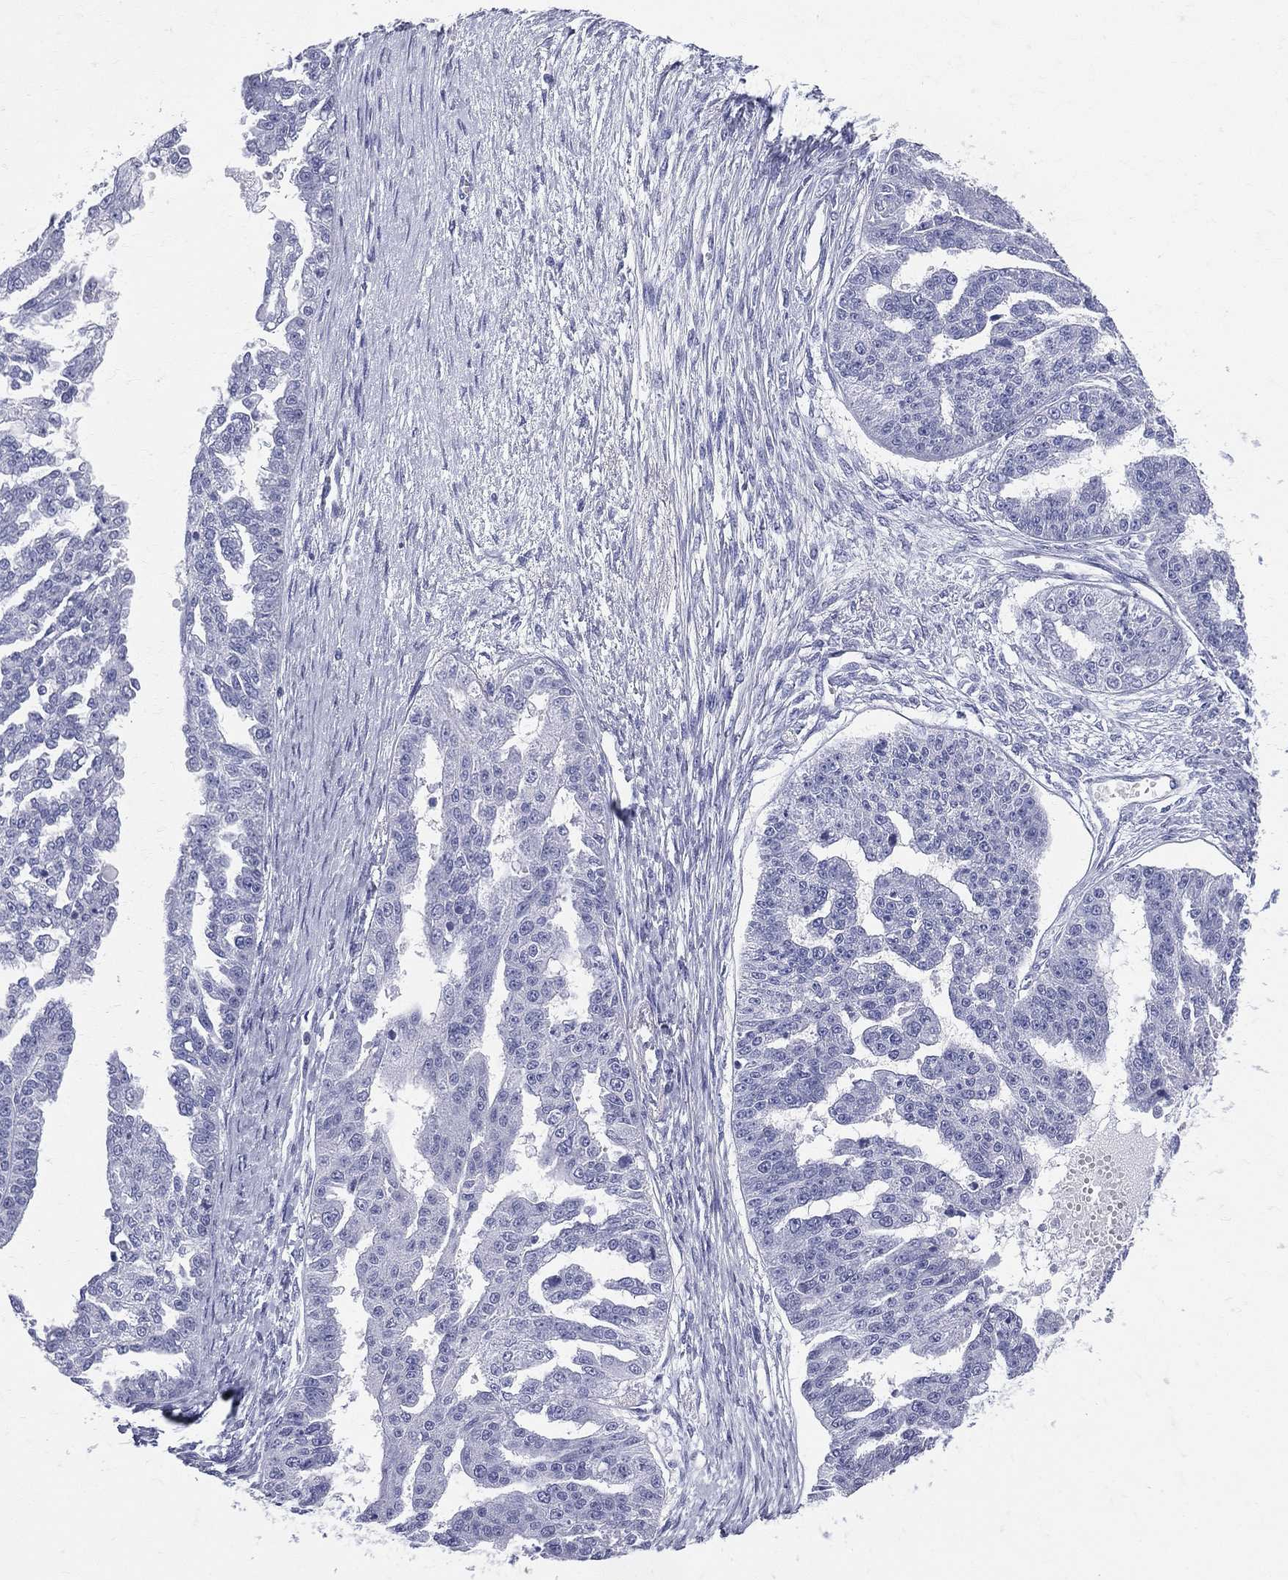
{"staining": {"intensity": "negative", "quantity": "none", "location": "none"}, "tissue": "ovarian cancer", "cell_type": "Tumor cells", "image_type": "cancer", "snomed": [{"axis": "morphology", "description": "Cystadenocarcinoma, serous, NOS"}, {"axis": "topography", "description": "Ovary"}], "caption": "A micrograph of ovarian serous cystadenocarcinoma stained for a protein reveals no brown staining in tumor cells.", "gene": "ETNPPL", "patient": {"sex": "female", "age": 58}}